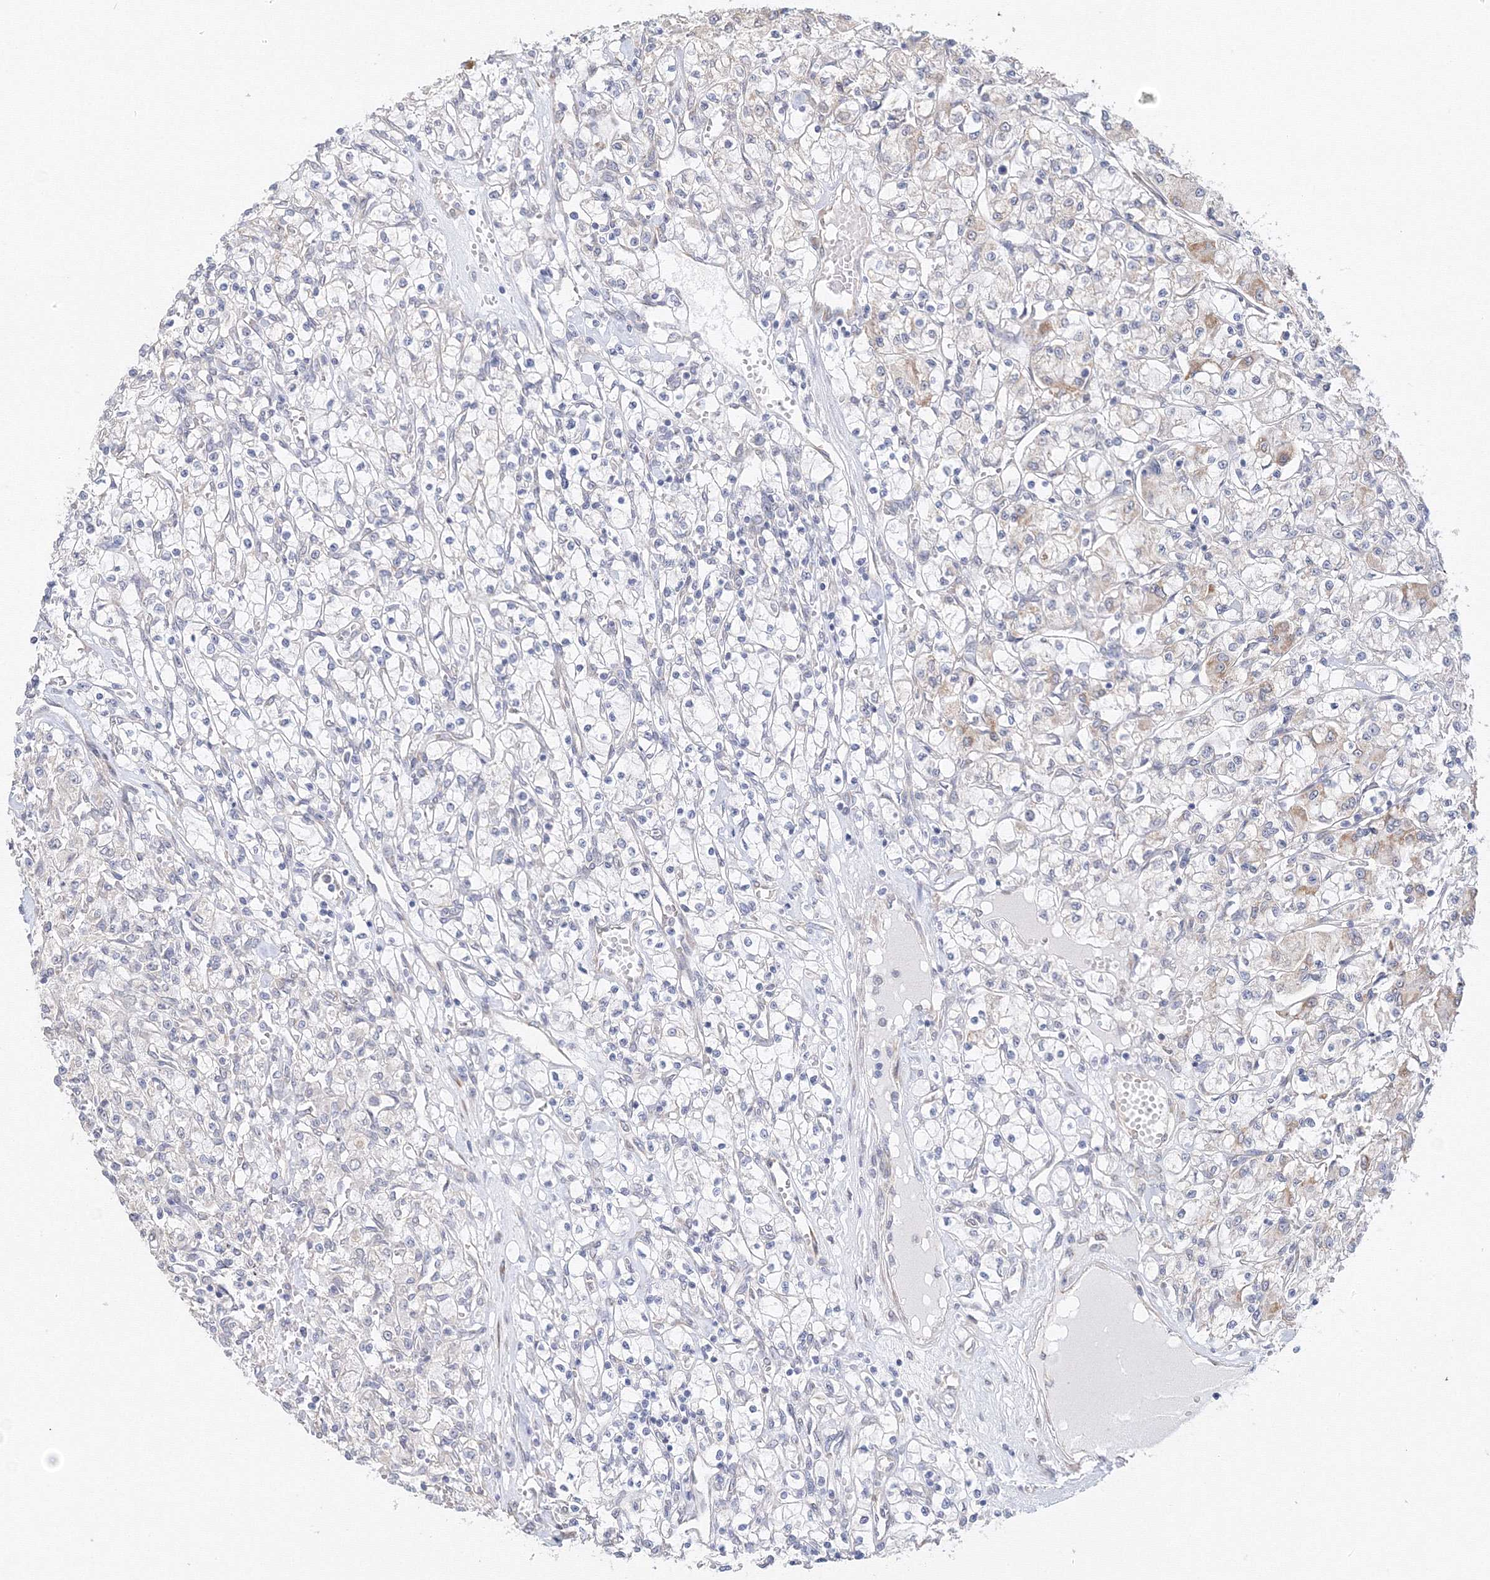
{"staining": {"intensity": "weak", "quantity": "<25%", "location": "cytoplasmic/membranous"}, "tissue": "renal cancer", "cell_type": "Tumor cells", "image_type": "cancer", "snomed": [{"axis": "morphology", "description": "Adenocarcinoma, NOS"}, {"axis": "topography", "description": "Kidney"}], "caption": "High power microscopy image of an IHC image of renal adenocarcinoma, revealing no significant staining in tumor cells. (Stains: DAB (3,3'-diaminobenzidine) immunohistochemistry (IHC) with hematoxylin counter stain, Microscopy: brightfield microscopy at high magnification).", "gene": "DHRS12", "patient": {"sex": "female", "age": 59}}